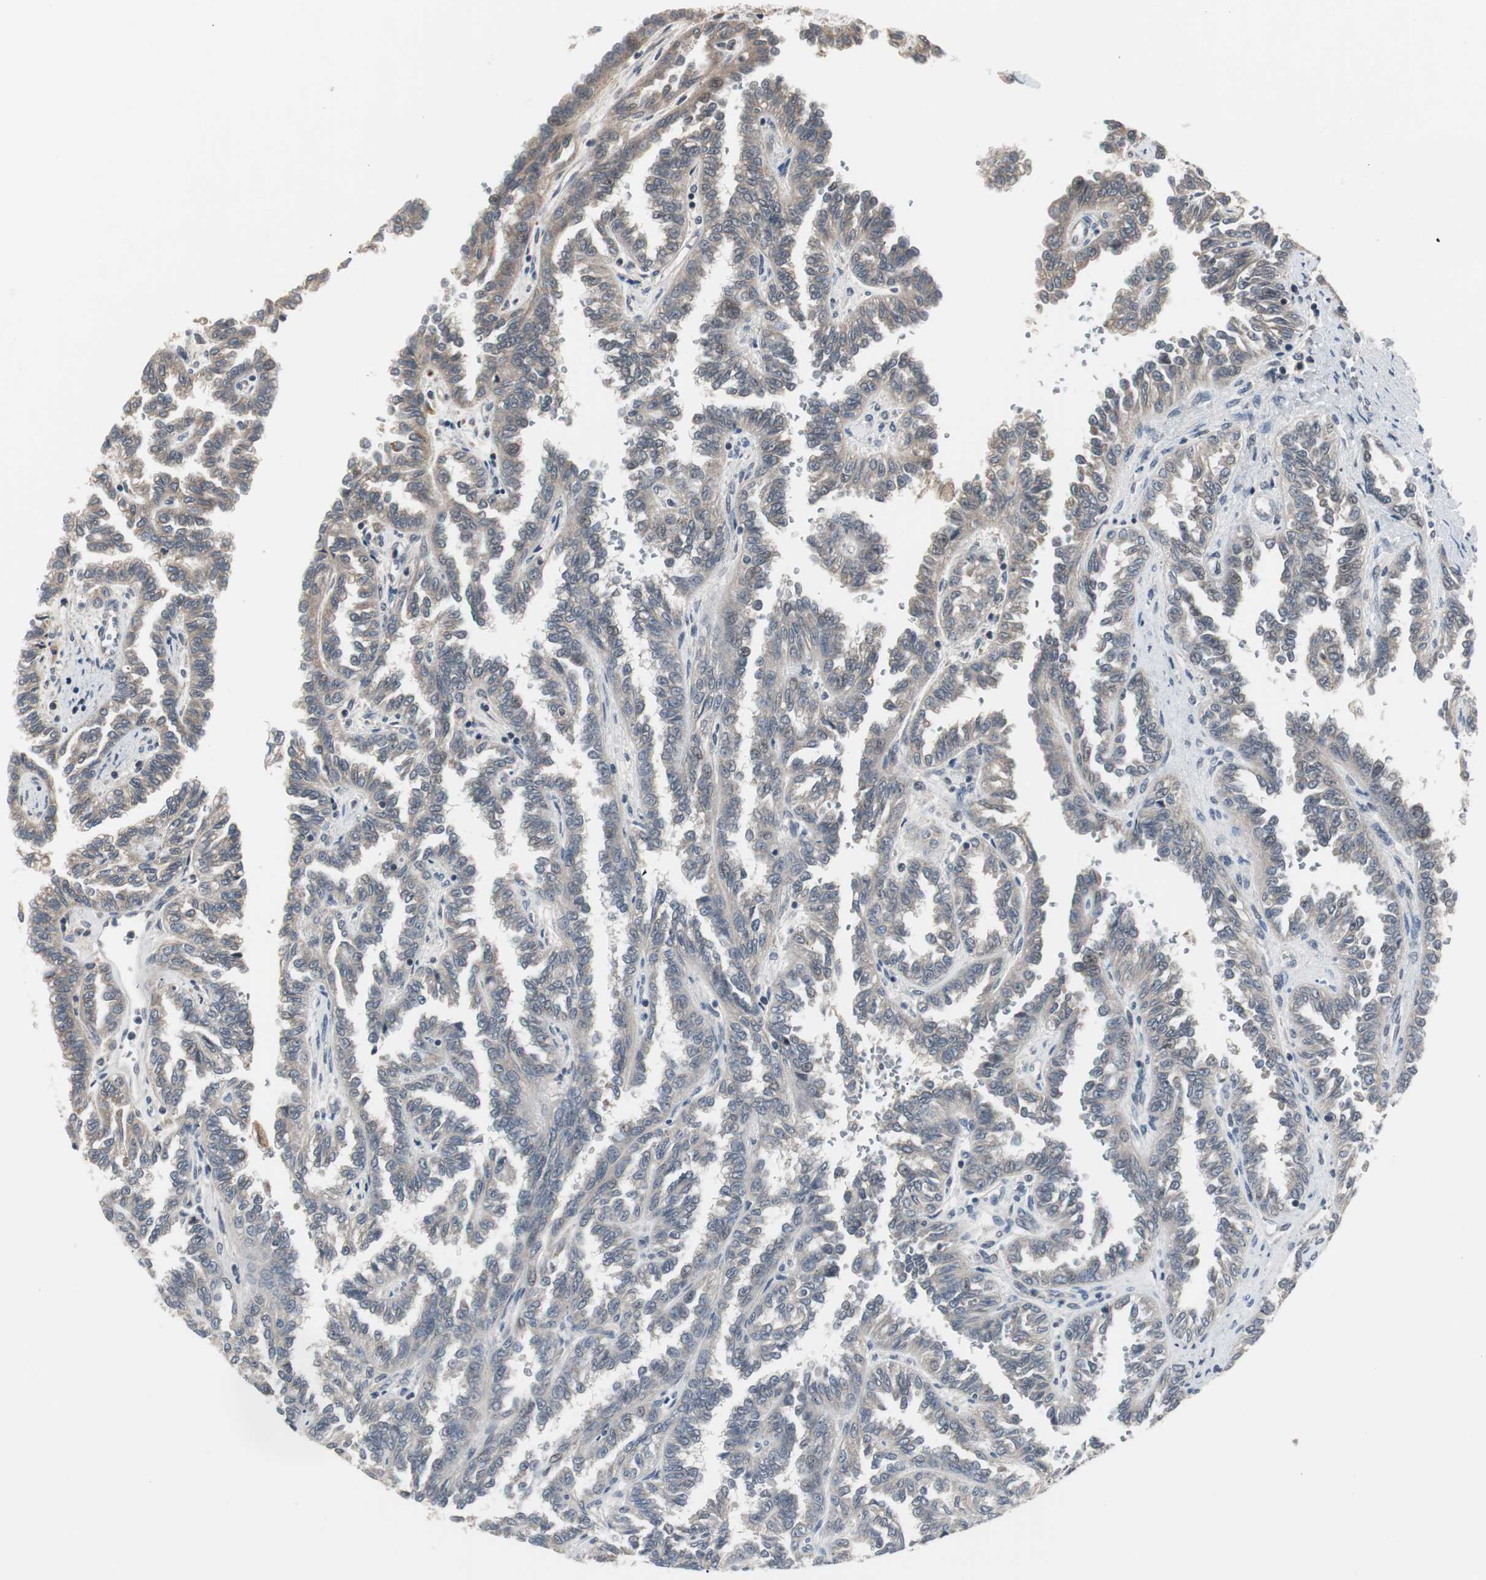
{"staining": {"intensity": "weak", "quantity": "25%-75%", "location": "cytoplasmic/membranous"}, "tissue": "renal cancer", "cell_type": "Tumor cells", "image_type": "cancer", "snomed": [{"axis": "morphology", "description": "Inflammation, NOS"}, {"axis": "morphology", "description": "Adenocarcinoma, NOS"}, {"axis": "topography", "description": "Kidney"}], "caption": "Immunohistochemical staining of human renal cancer (adenocarcinoma) shows low levels of weak cytoplasmic/membranous protein expression in approximately 25%-75% of tumor cells.", "gene": "ZMPSTE24", "patient": {"sex": "male", "age": 68}}